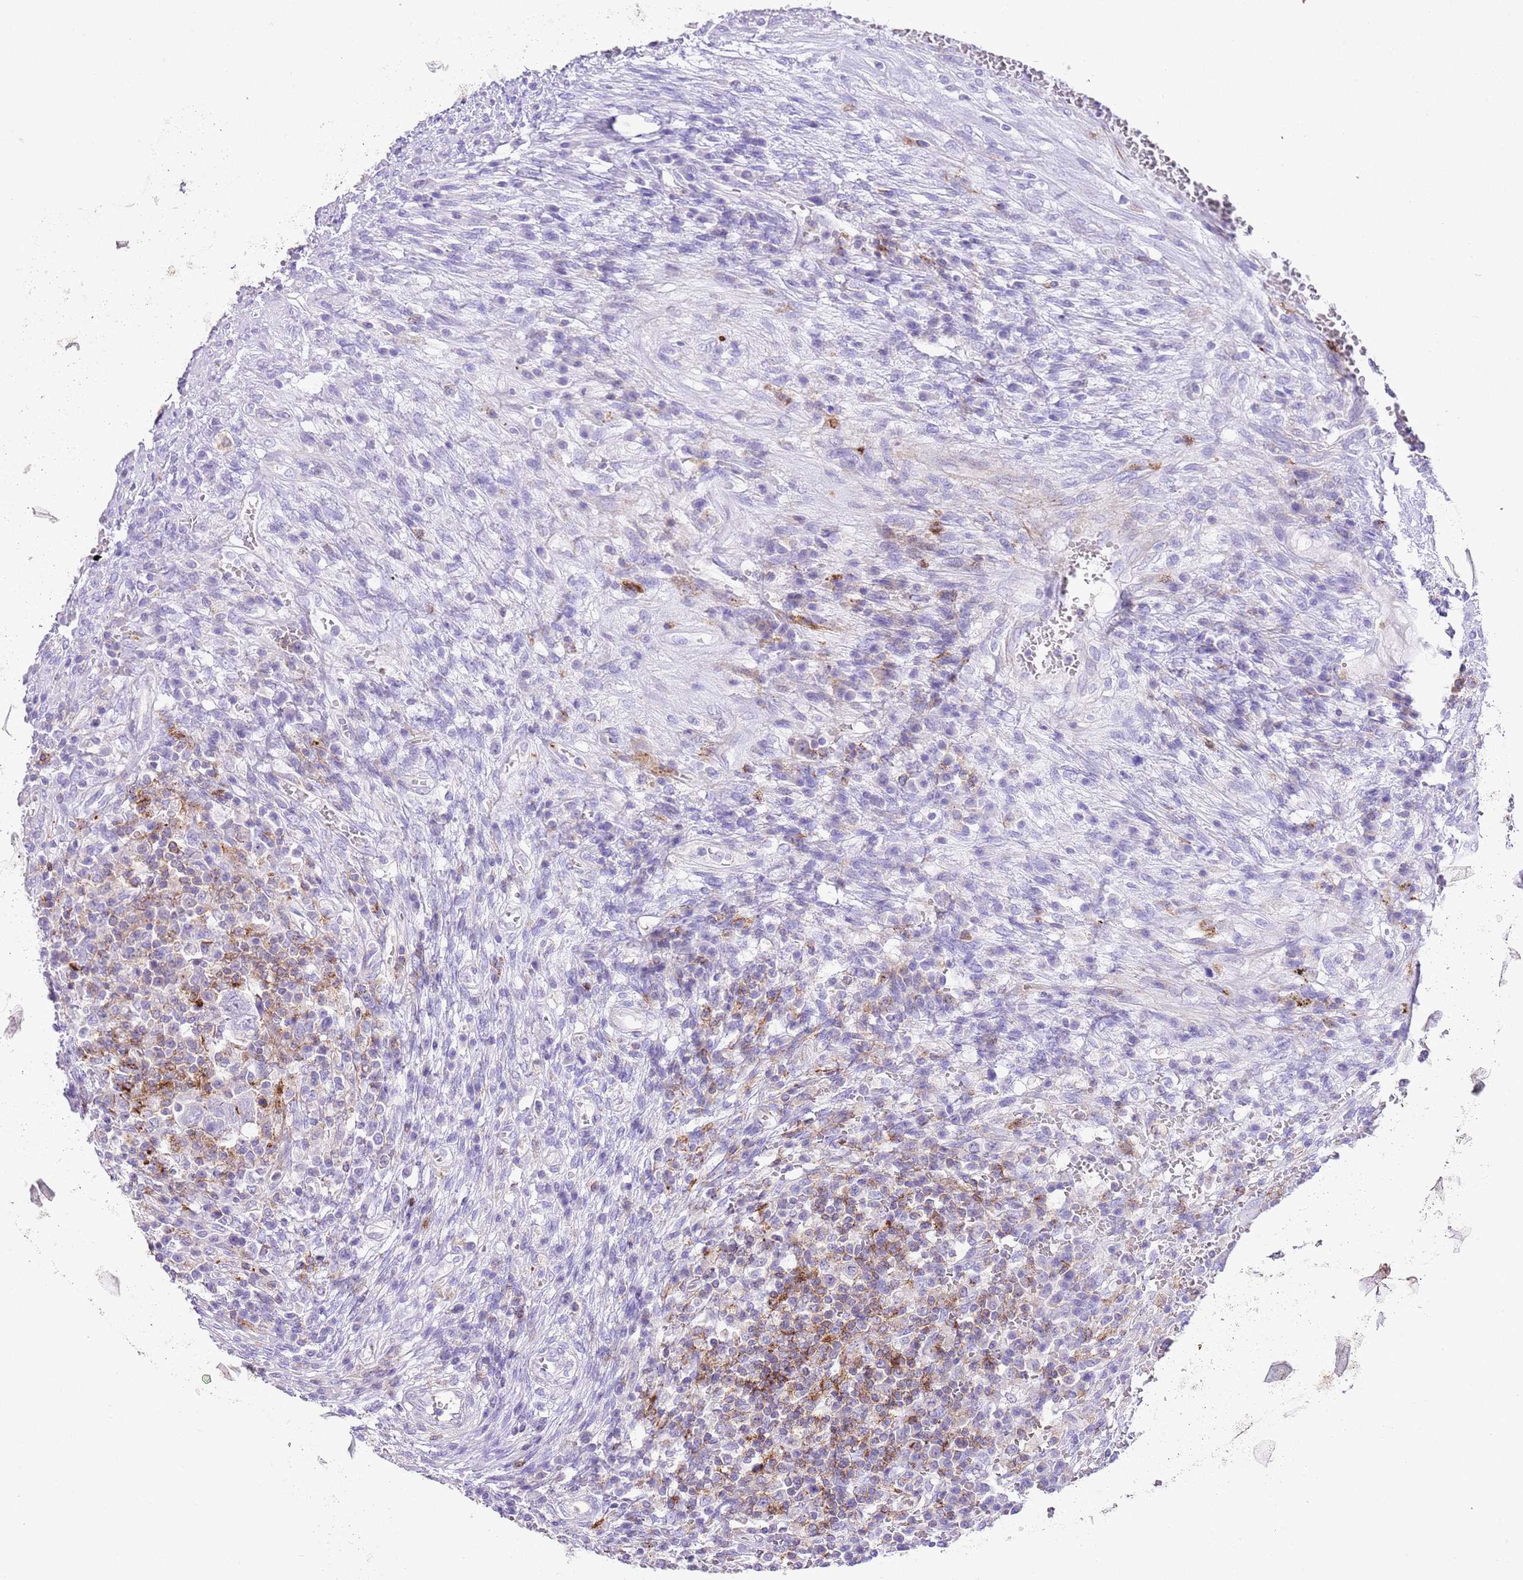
{"staining": {"intensity": "negative", "quantity": "none", "location": "none"}, "tissue": "testis cancer", "cell_type": "Tumor cells", "image_type": "cancer", "snomed": [{"axis": "morphology", "description": "Carcinoma, Embryonal, NOS"}, {"axis": "topography", "description": "Testis"}], "caption": "Immunohistochemical staining of human testis cancer demonstrates no significant positivity in tumor cells. (IHC, brightfield microscopy, high magnification).", "gene": "ALDH3A1", "patient": {"sex": "male", "age": 26}}